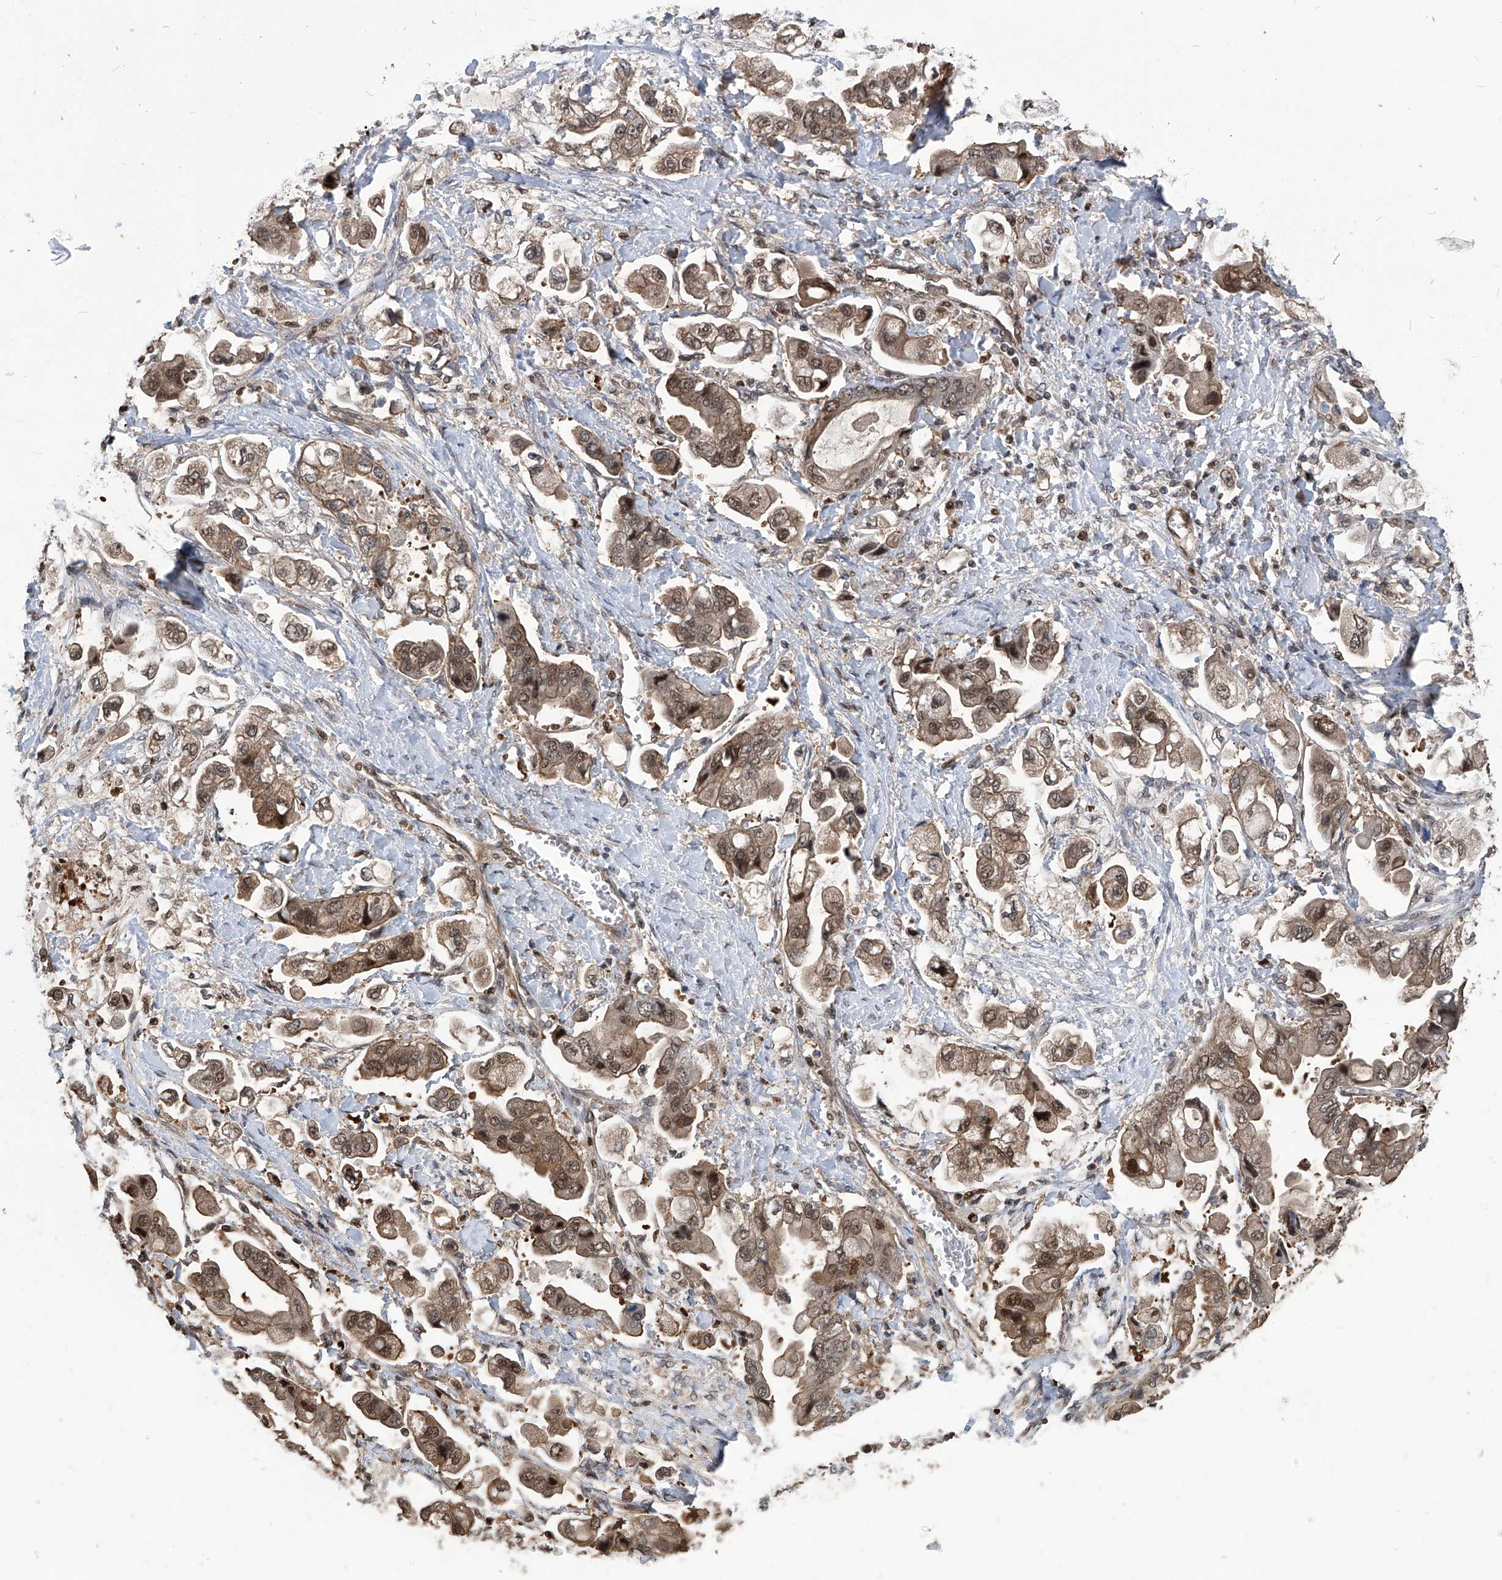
{"staining": {"intensity": "moderate", "quantity": ">75%", "location": "cytoplasmic/membranous,nuclear"}, "tissue": "stomach cancer", "cell_type": "Tumor cells", "image_type": "cancer", "snomed": [{"axis": "morphology", "description": "Adenocarcinoma, NOS"}, {"axis": "topography", "description": "Stomach"}], "caption": "IHC (DAB (3,3'-diaminobenzidine)) staining of adenocarcinoma (stomach) exhibits moderate cytoplasmic/membranous and nuclear protein positivity in about >75% of tumor cells. The staining is performed using DAB (3,3'-diaminobenzidine) brown chromogen to label protein expression. The nuclei are counter-stained blue using hematoxylin.", "gene": "PSMB1", "patient": {"sex": "male", "age": 62}}